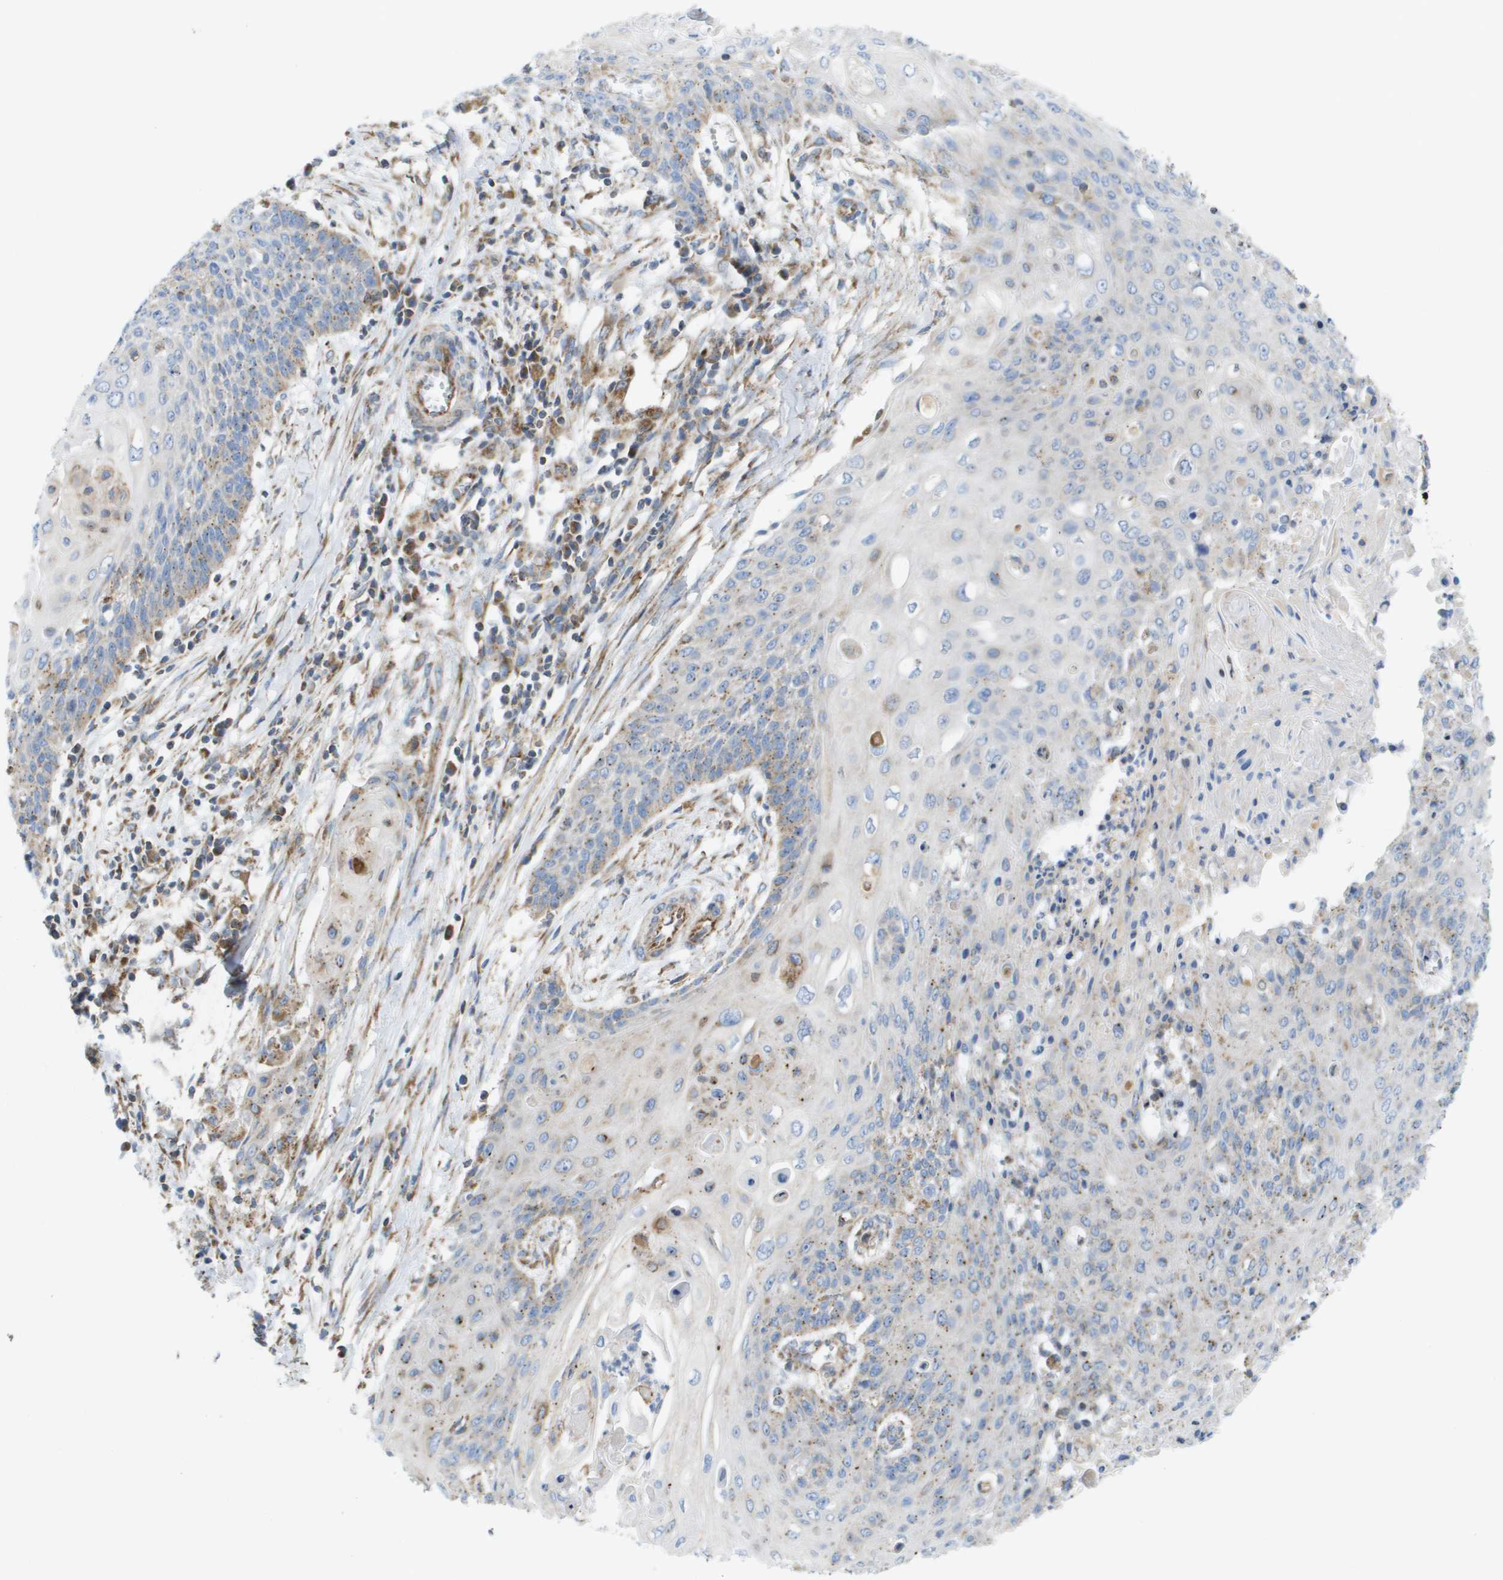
{"staining": {"intensity": "weak", "quantity": ">75%", "location": "cytoplasmic/membranous"}, "tissue": "cervical cancer", "cell_type": "Tumor cells", "image_type": "cancer", "snomed": [{"axis": "morphology", "description": "Squamous cell carcinoma, NOS"}, {"axis": "topography", "description": "Cervix"}], "caption": "Immunohistochemistry (IHC) (DAB (3,3'-diaminobenzidine)) staining of human cervical cancer (squamous cell carcinoma) displays weak cytoplasmic/membranous protein expression in approximately >75% of tumor cells. (DAB IHC with brightfield microscopy, high magnification).", "gene": "FIS1", "patient": {"sex": "female", "age": 39}}